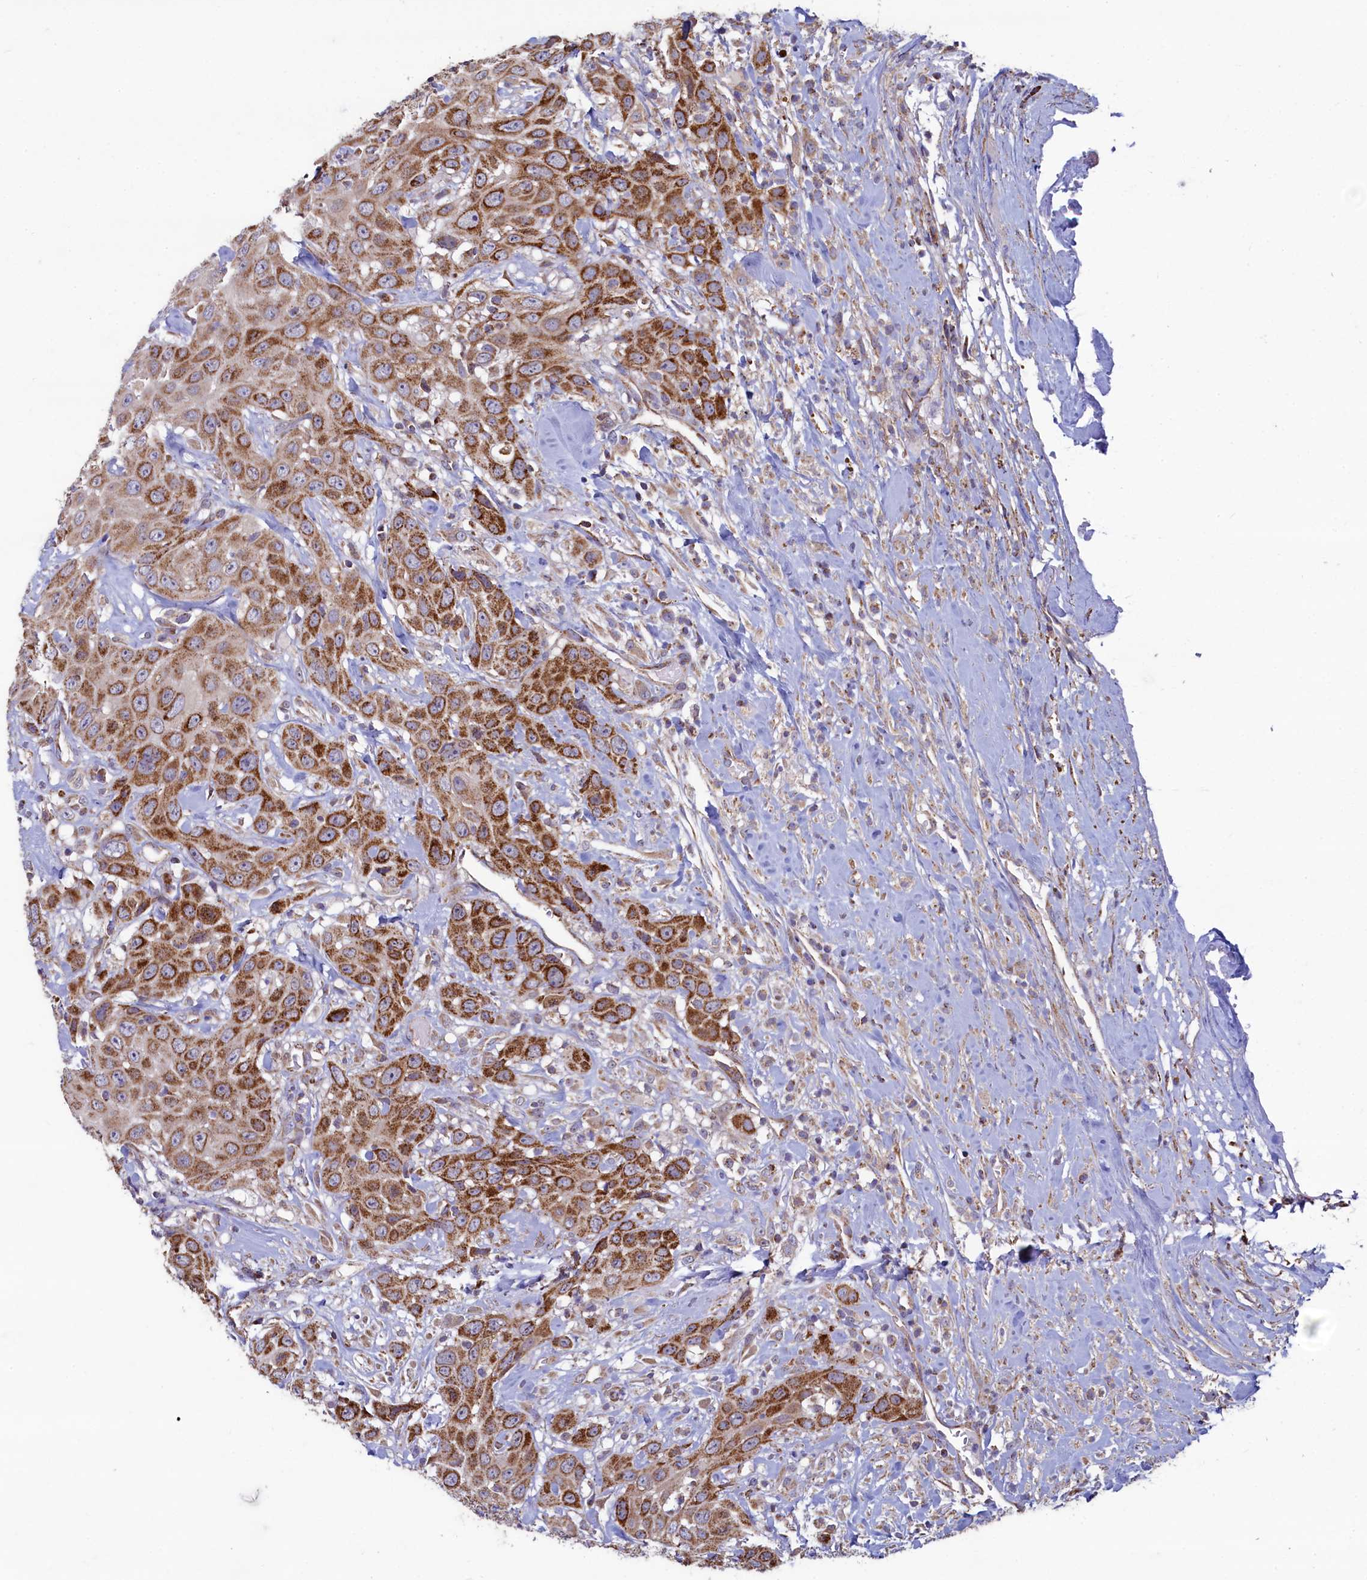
{"staining": {"intensity": "moderate", "quantity": ">75%", "location": "cytoplasmic/membranous"}, "tissue": "head and neck cancer", "cell_type": "Tumor cells", "image_type": "cancer", "snomed": [{"axis": "morphology", "description": "Squamous cell carcinoma, NOS"}, {"axis": "topography", "description": "Head-Neck"}], "caption": "High-magnification brightfield microscopy of squamous cell carcinoma (head and neck) stained with DAB (brown) and counterstained with hematoxylin (blue). tumor cells exhibit moderate cytoplasmic/membranous expression is present in approximately>75% of cells.", "gene": "SPATA2L", "patient": {"sex": "male", "age": 81}}